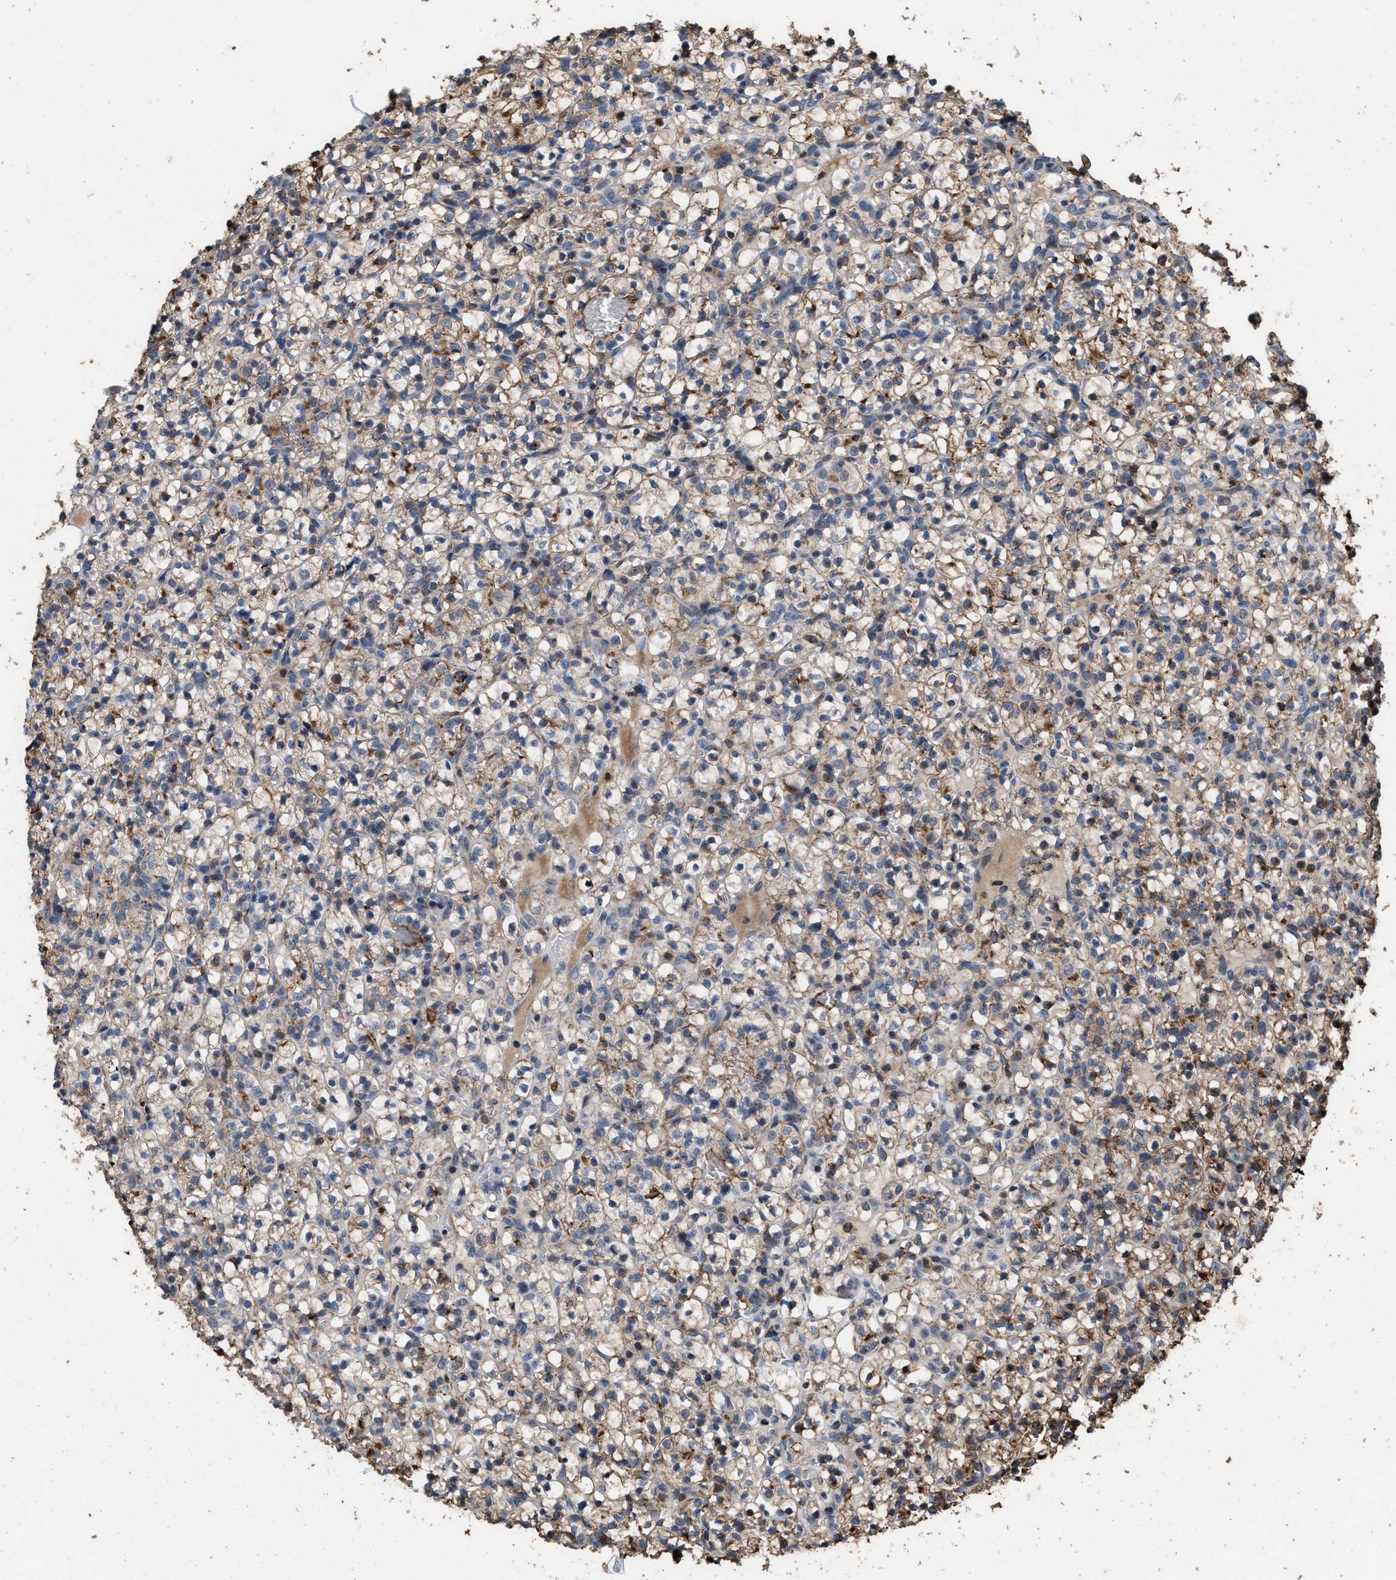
{"staining": {"intensity": "moderate", "quantity": ">75%", "location": "cytoplasmic/membranous"}, "tissue": "renal cancer", "cell_type": "Tumor cells", "image_type": "cancer", "snomed": [{"axis": "morphology", "description": "Adenocarcinoma, NOS"}, {"axis": "topography", "description": "Kidney"}], "caption": "DAB (3,3'-diaminobenzidine) immunohistochemical staining of human renal cancer (adenocarcinoma) reveals moderate cytoplasmic/membranous protein positivity in about >75% of tumor cells.", "gene": "TDRKH", "patient": {"sex": "female", "age": 57}}